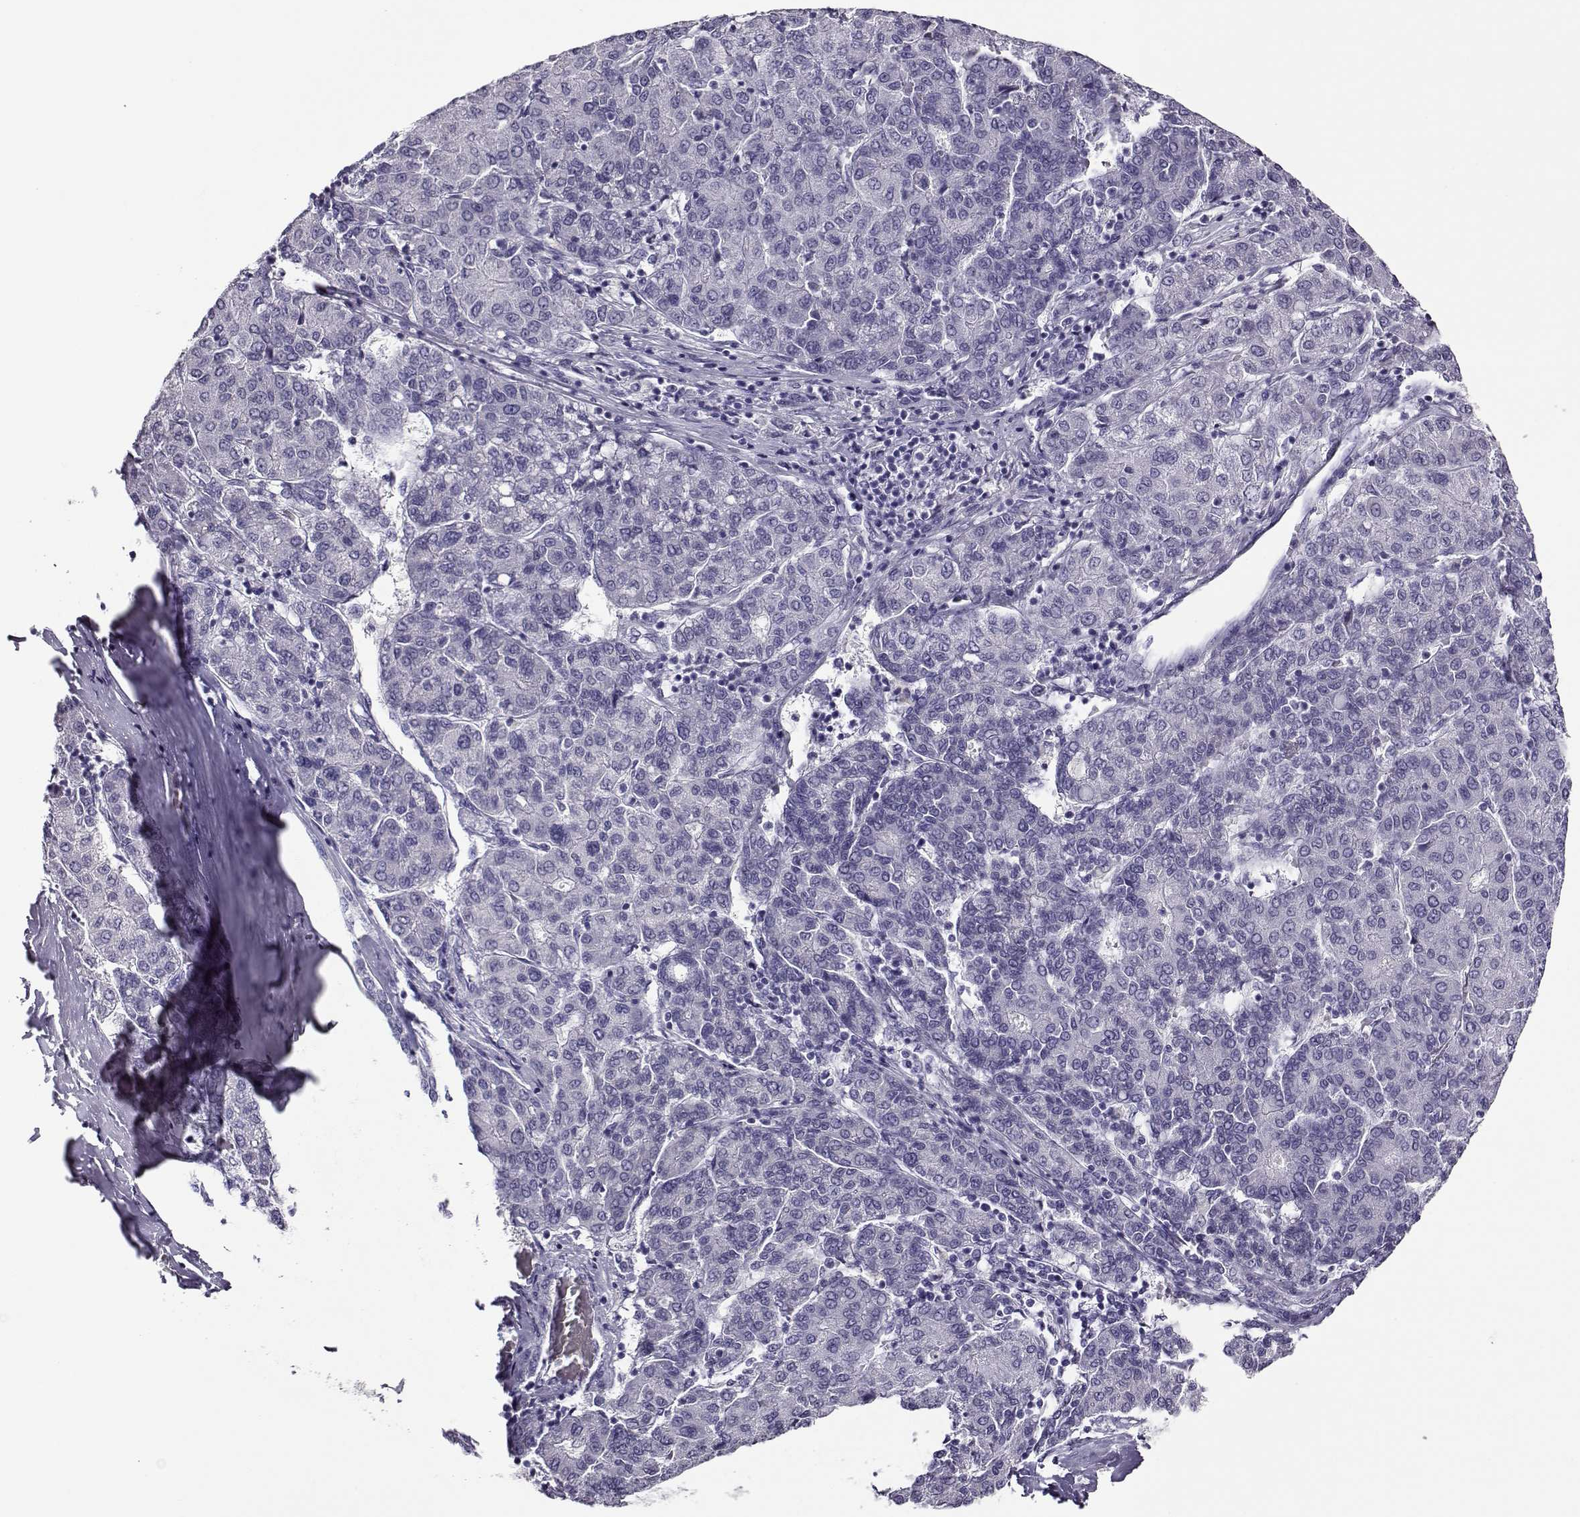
{"staining": {"intensity": "negative", "quantity": "none", "location": "none"}, "tissue": "liver cancer", "cell_type": "Tumor cells", "image_type": "cancer", "snomed": [{"axis": "morphology", "description": "Carcinoma, Hepatocellular, NOS"}, {"axis": "topography", "description": "Liver"}], "caption": "Tumor cells are negative for brown protein staining in hepatocellular carcinoma (liver).", "gene": "CABS1", "patient": {"sex": "male", "age": 65}}